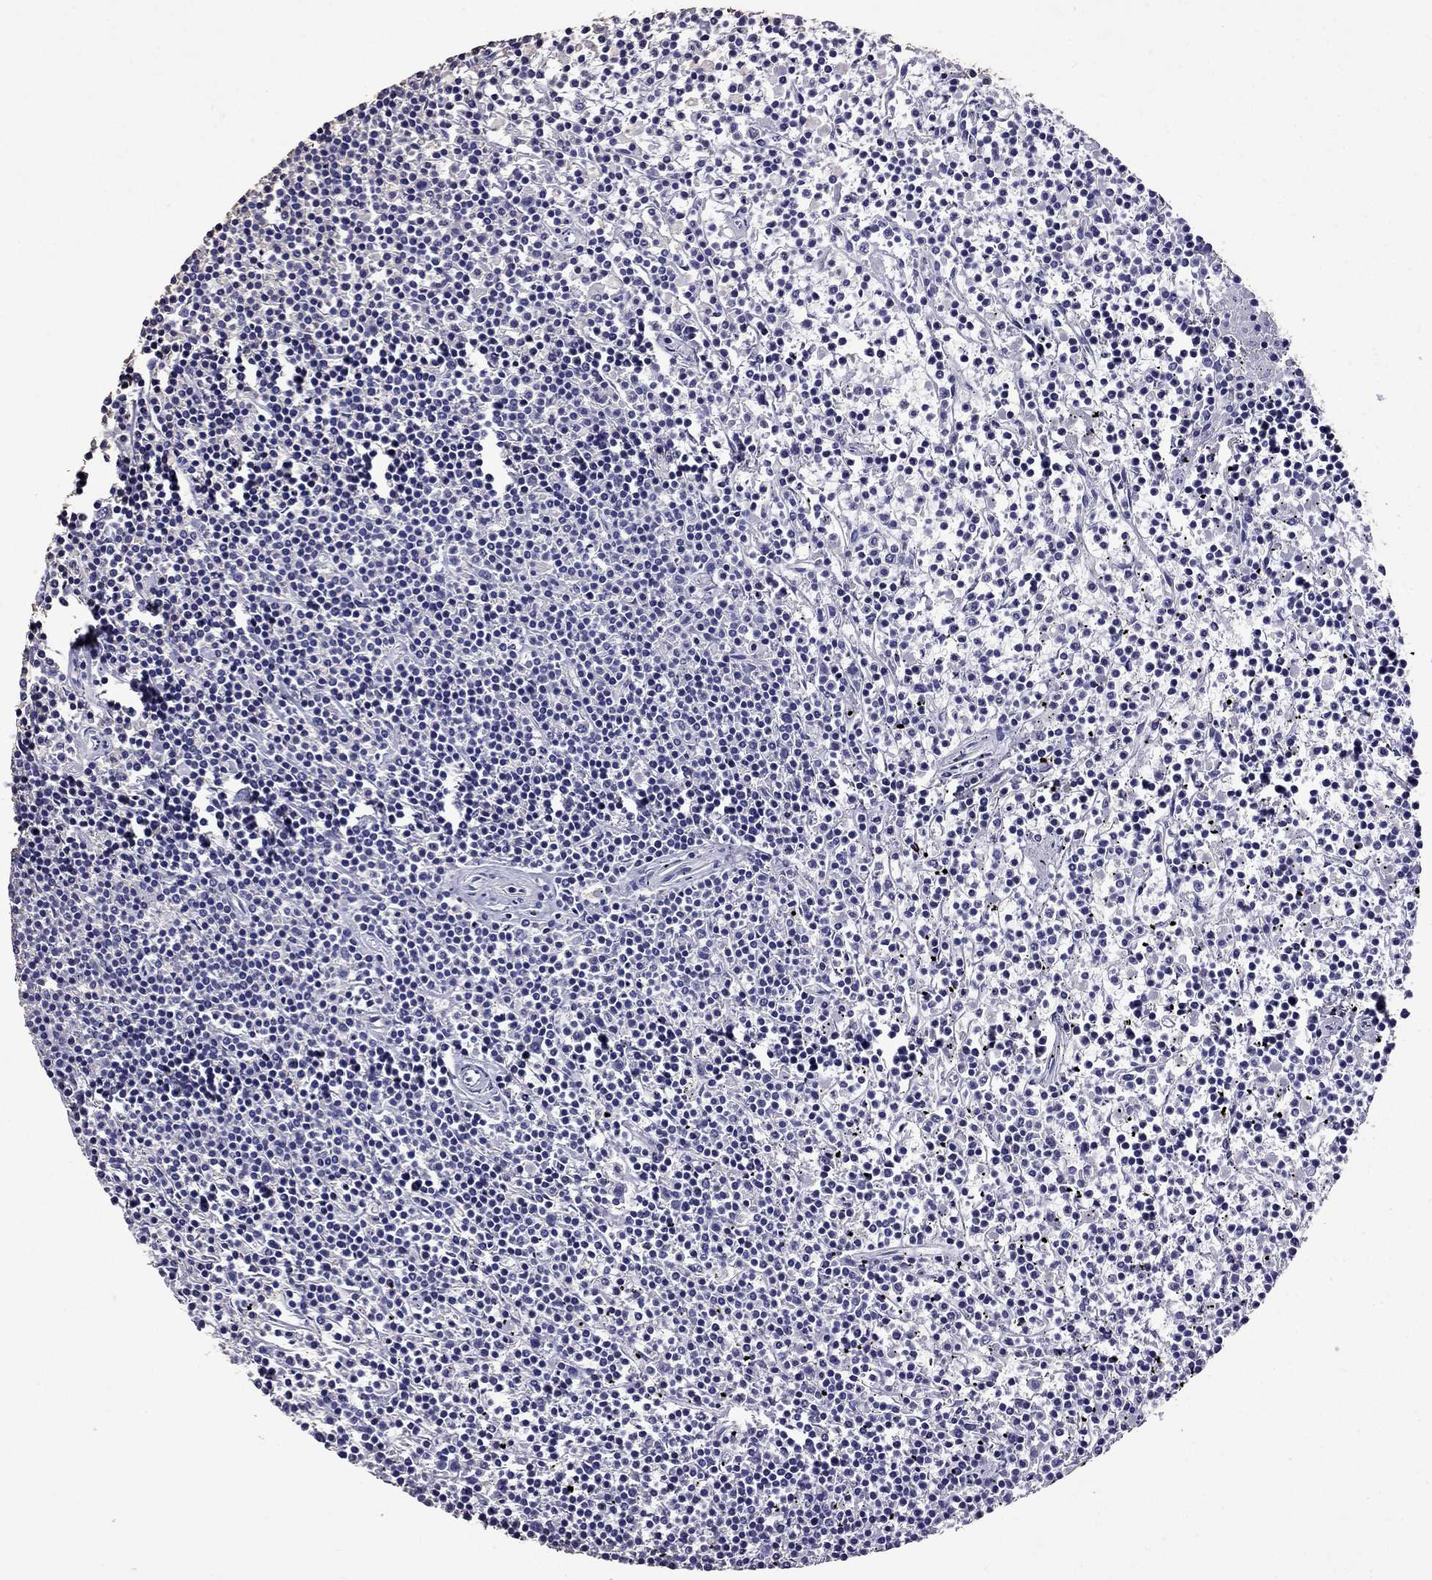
{"staining": {"intensity": "negative", "quantity": "none", "location": "none"}, "tissue": "lymphoma", "cell_type": "Tumor cells", "image_type": "cancer", "snomed": [{"axis": "morphology", "description": "Malignant lymphoma, non-Hodgkin's type, Low grade"}, {"axis": "topography", "description": "Spleen"}], "caption": "Immunohistochemistry of malignant lymphoma, non-Hodgkin's type (low-grade) demonstrates no expression in tumor cells.", "gene": "NKX3-1", "patient": {"sex": "female", "age": 19}}